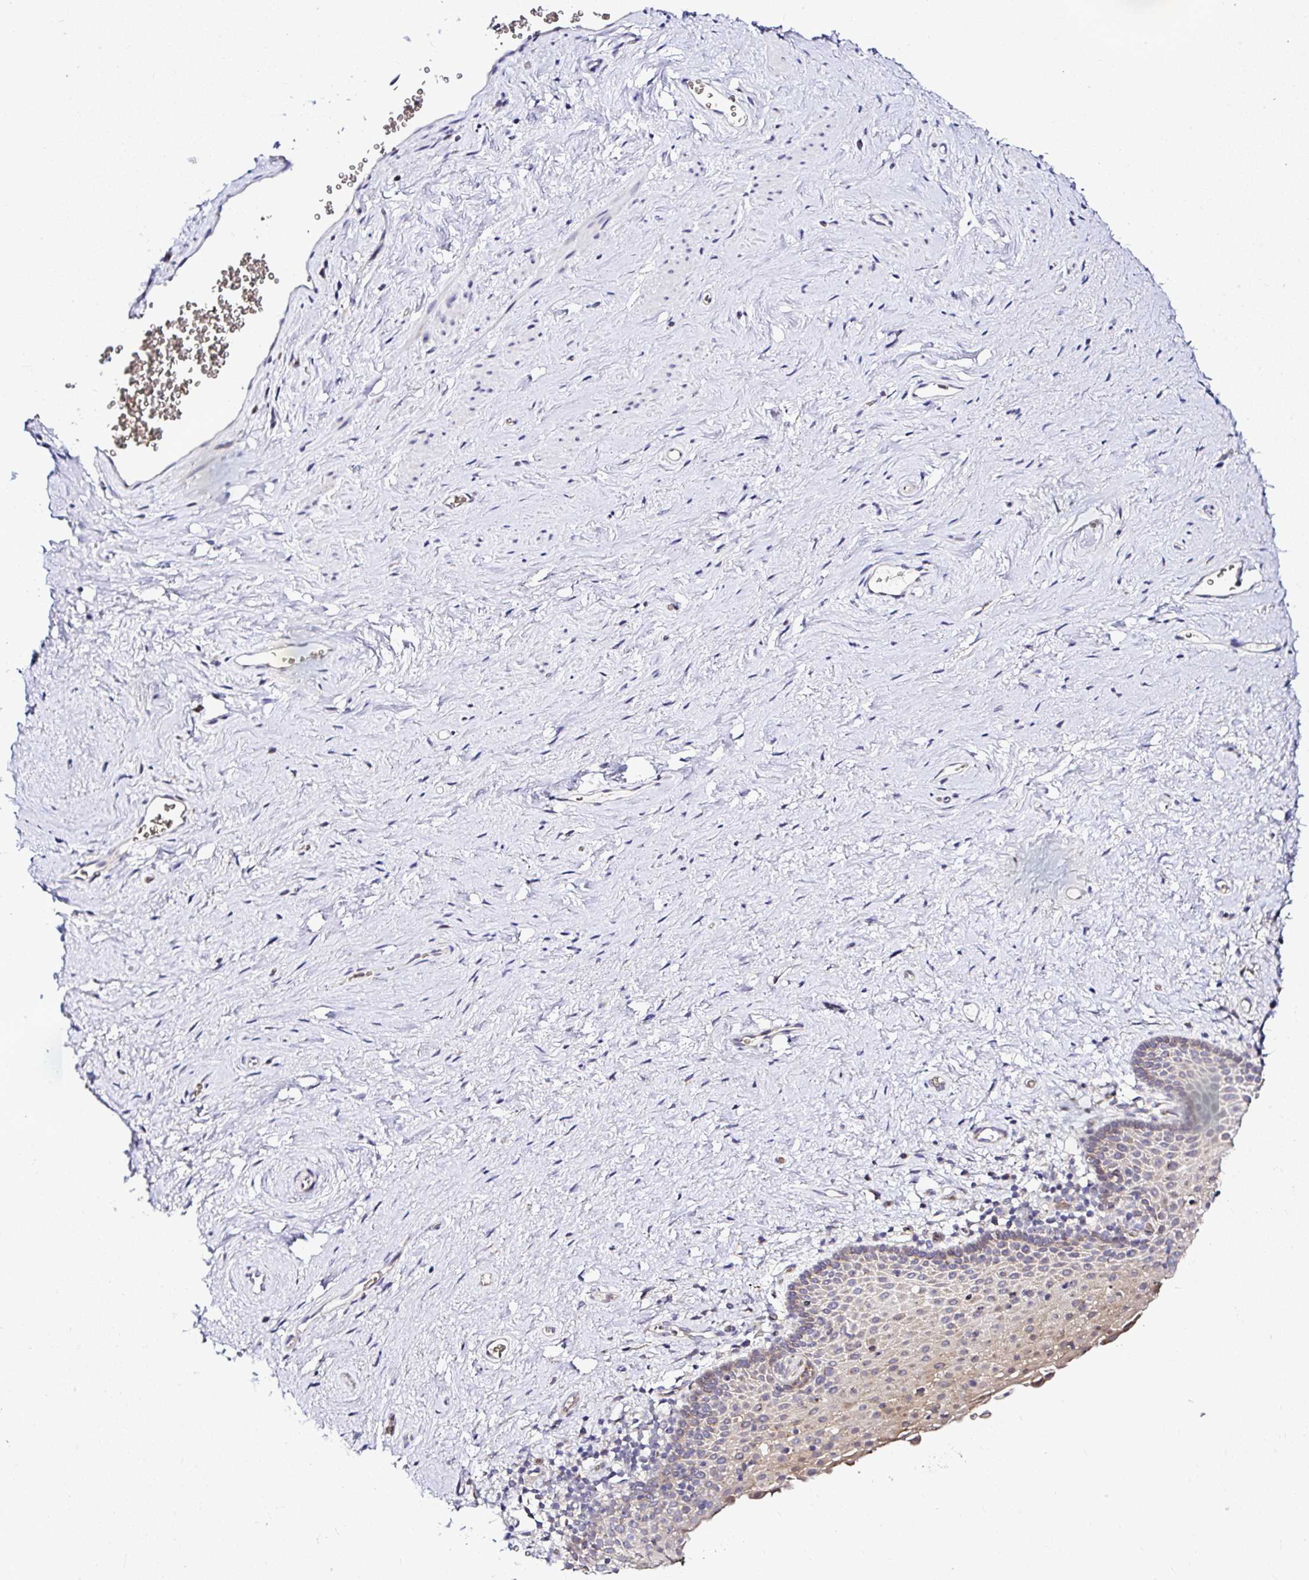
{"staining": {"intensity": "weak", "quantity": "<25%", "location": "cytoplasmic/membranous"}, "tissue": "vagina", "cell_type": "Squamous epithelial cells", "image_type": "normal", "snomed": [{"axis": "morphology", "description": "Normal tissue, NOS"}, {"axis": "topography", "description": "Vagina"}], "caption": "IHC of benign vagina exhibits no positivity in squamous epithelial cells.", "gene": "DEPDC5", "patient": {"sex": "female", "age": 61}}